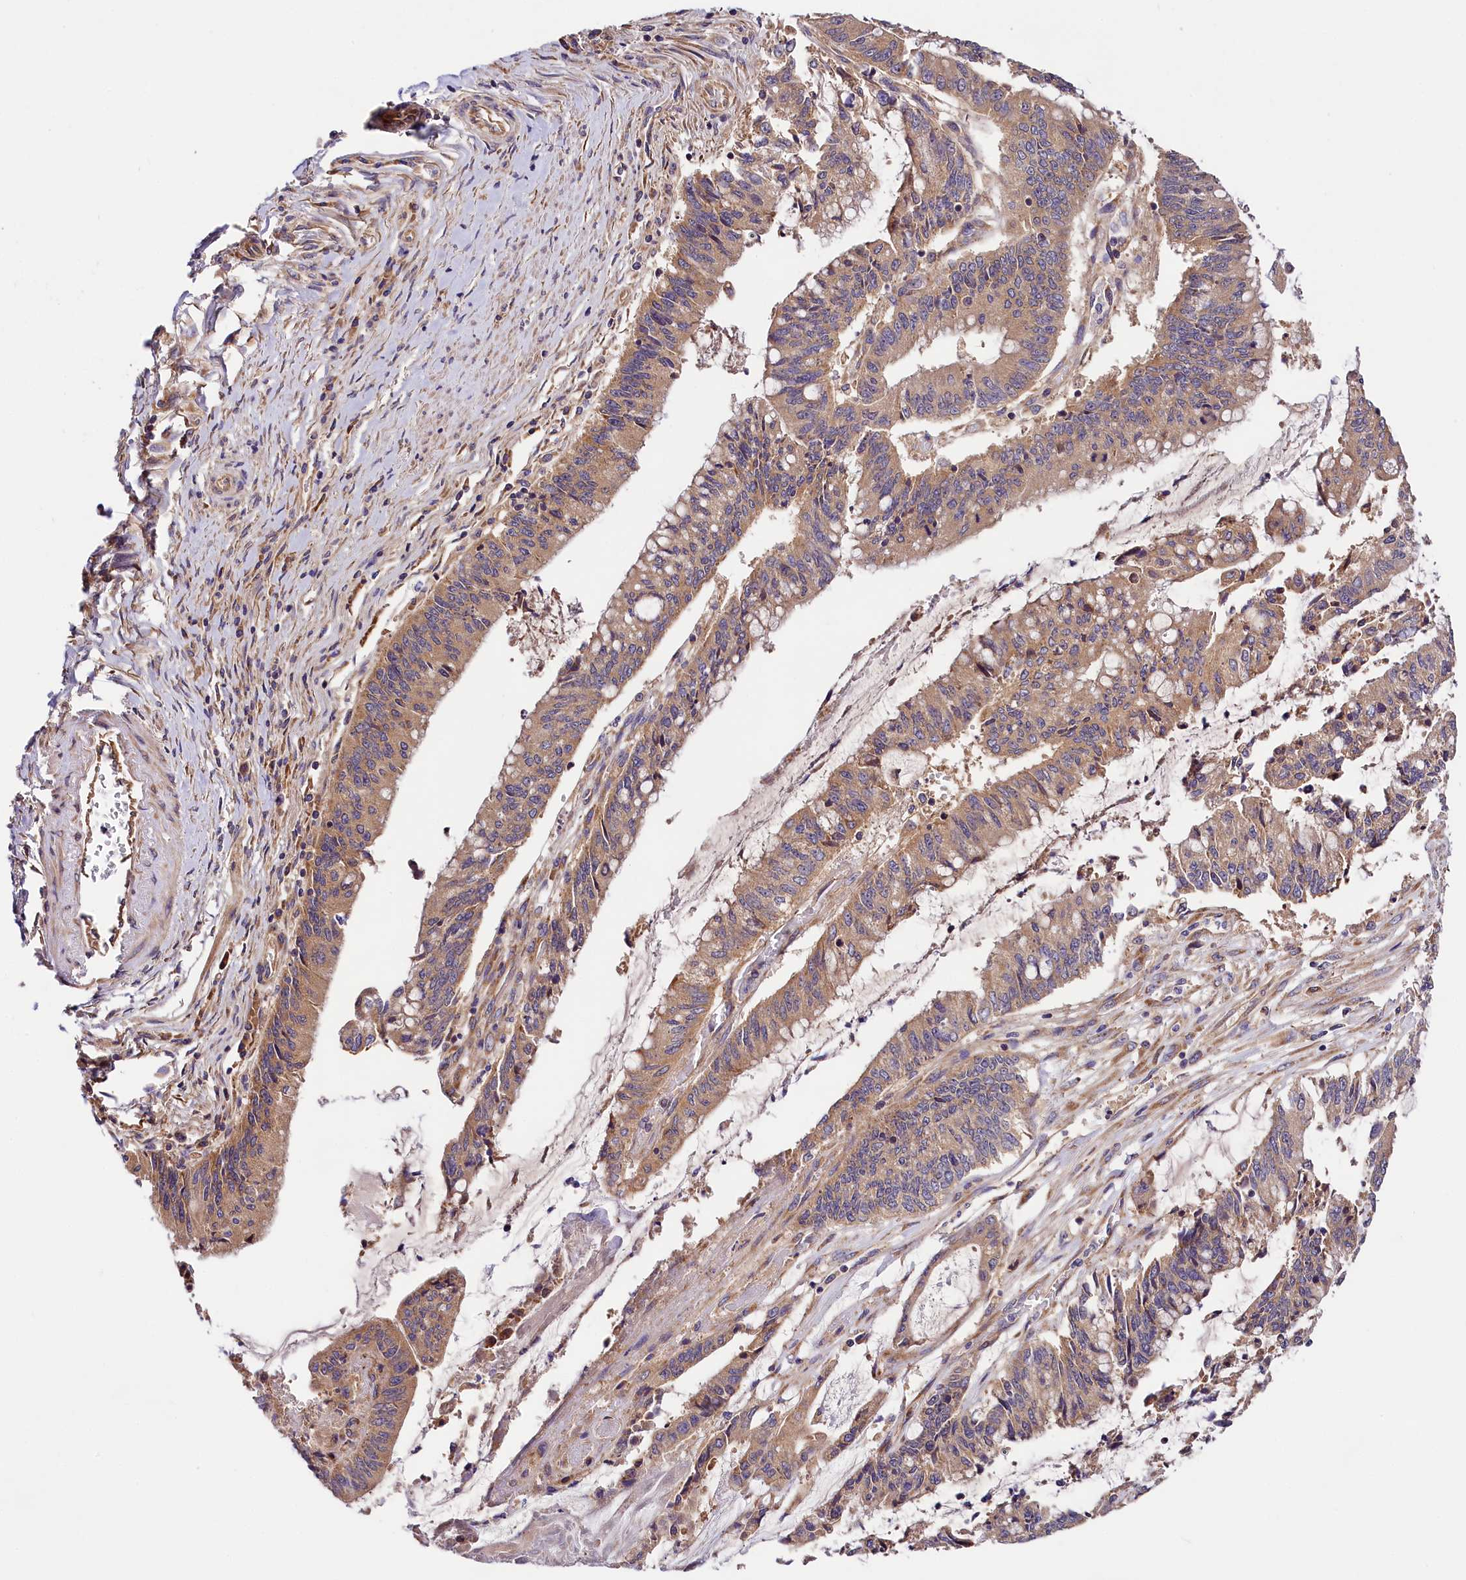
{"staining": {"intensity": "weak", "quantity": "25%-75%", "location": "cytoplasmic/membranous"}, "tissue": "pancreatic cancer", "cell_type": "Tumor cells", "image_type": "cancer", "snomed": [{"axis": "morphology", "description": "Adenocarcinoma, NOS"}, {"axis": "topography", "description": "Pancreas"}], "caption": "Weak cytoplasmic/membranous protein staining is appreciated in about 25%-75% of tumor cells in pancreatic cancer (adenocarcinoma).", "gene": "SPG11", "patient": {"sex": "female", "age": 50}}